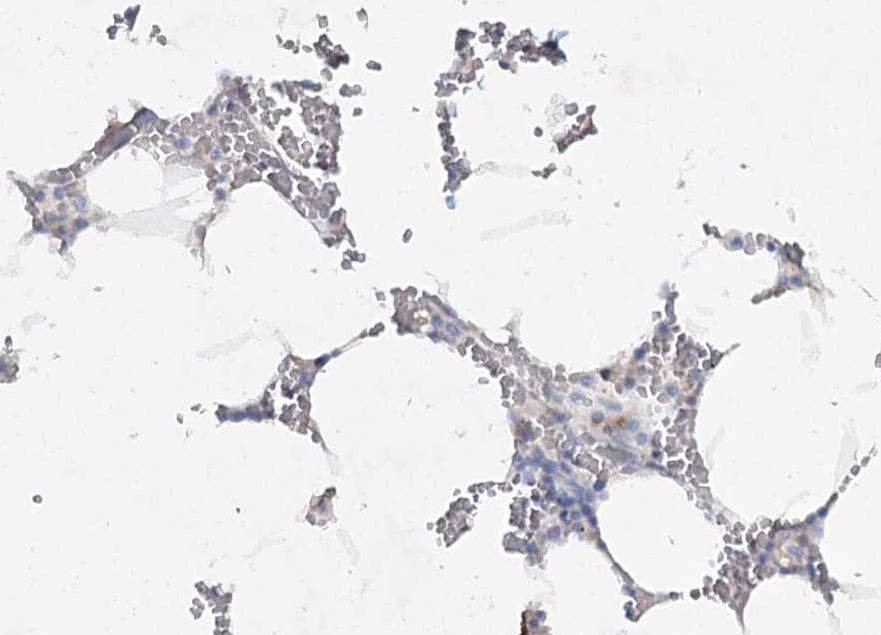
{"staining": {"intensity": "negative", "quantity": "none", "location": "none"}, "tissue": "bone marrow", "cell_type": "Hematopoietic cells", "image_type": "normal", "snomed": [{"axis": "morphology", "description": "Normal tissue, NOS"}, {"axis": "topography", "description": "Bone marrow"}], "caption": "High power microscopy photomicrograph of an immunohistochemistry photomicrograph of normal bone marrow, revealing no significant positivity in hematopoietic cells.", "gene": "RFX6", "patient": {"sex": "male", "age": 70}}